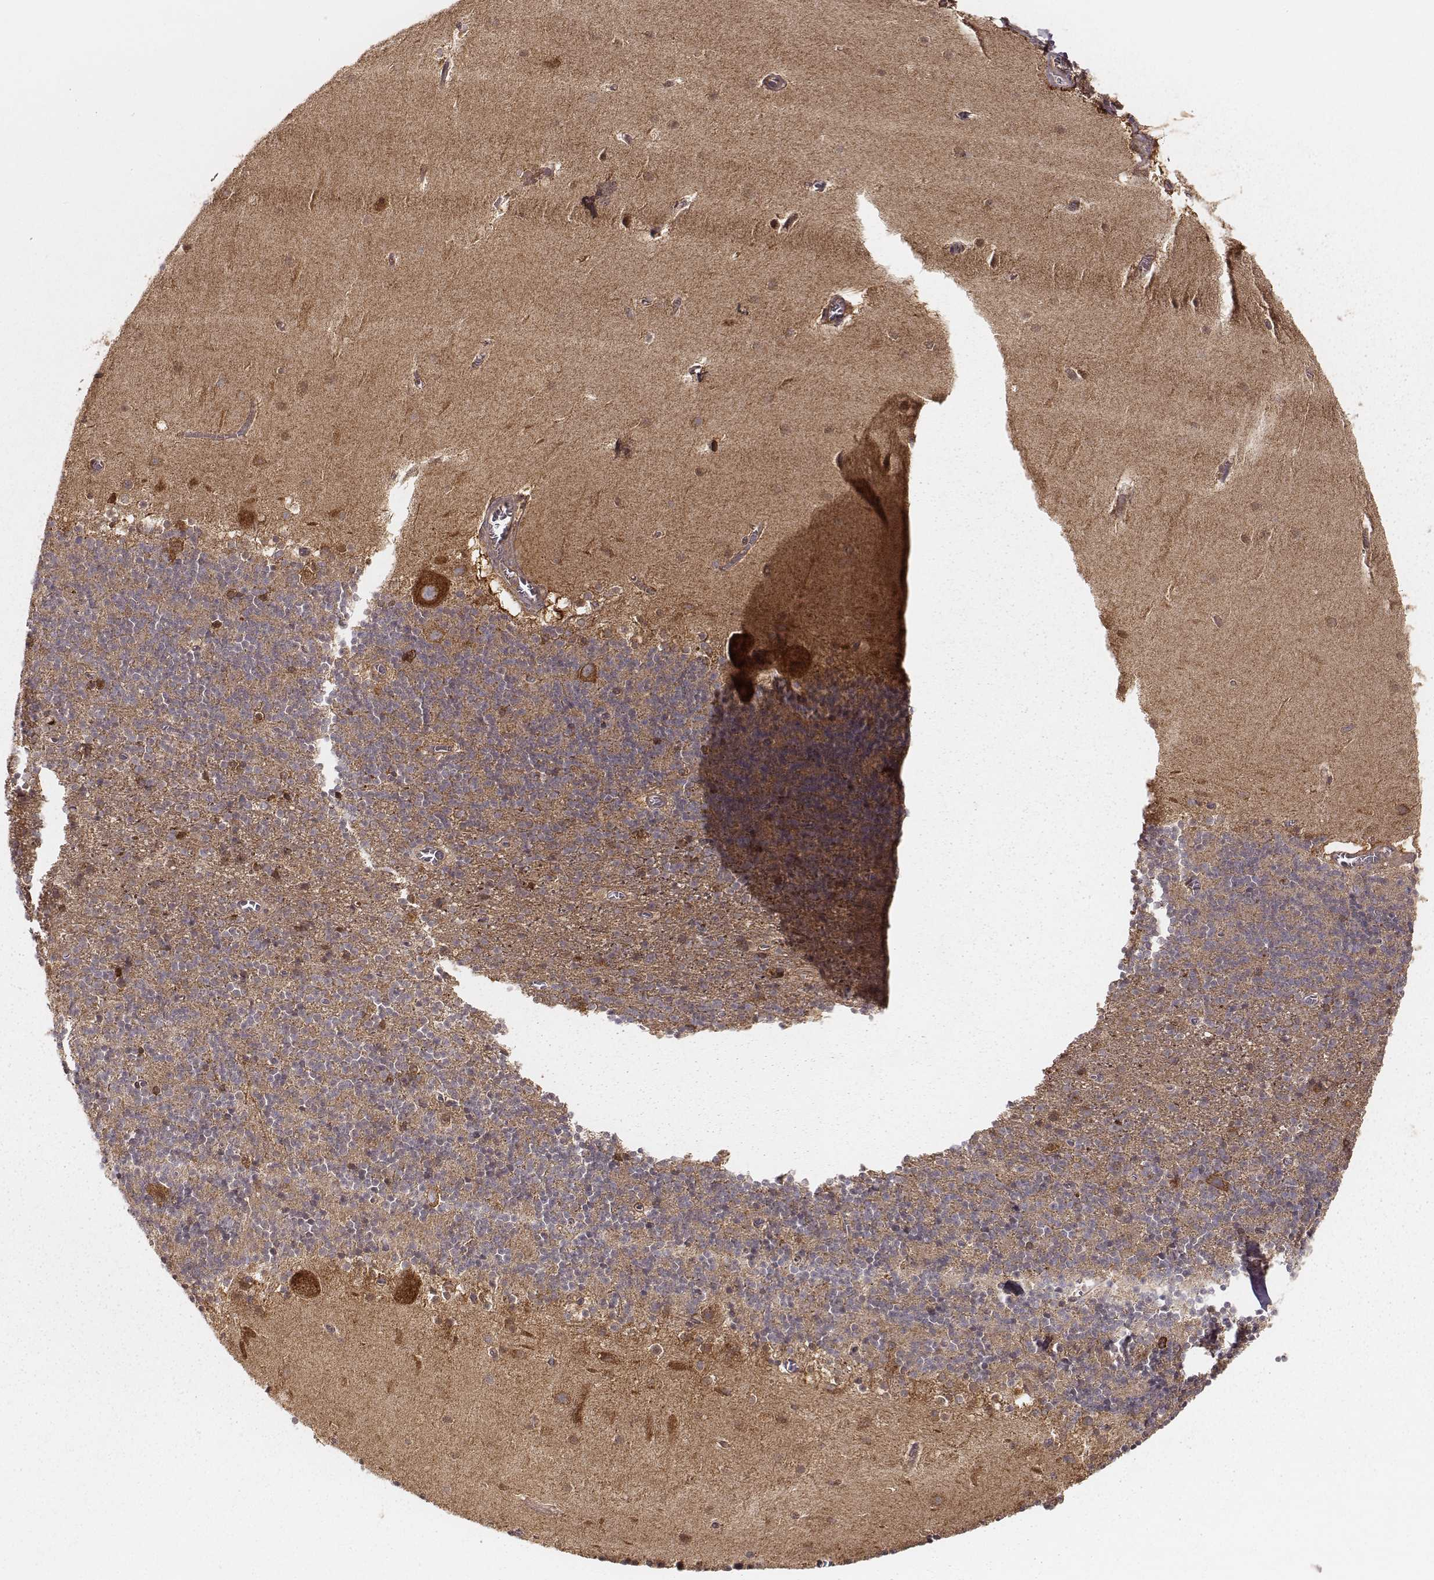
{"staining": {"intensity": "weak", "quantity": "25%-75%", "location": "cytoplasmic/membranous"}, "tissue": "cerebellum", "cell_type": "Cells in granular layer", "image_type": "normal", "snomed": [{"axis": "morphology", "description": "Normal tissue, NOS"}, {"axis": "topography", "description": "Cerebellum"}], "caption": "A high-resolution image shows immunohistochemistry staining of normal cerebellum, which reveals weak cytoplasmic/membranous staining in about 25%-75% of cells in granular layer. (IHC, brightfield microscopy, high magnification).", "gene": "CARS1", "patient": {"sex": "male", "age": 70}}